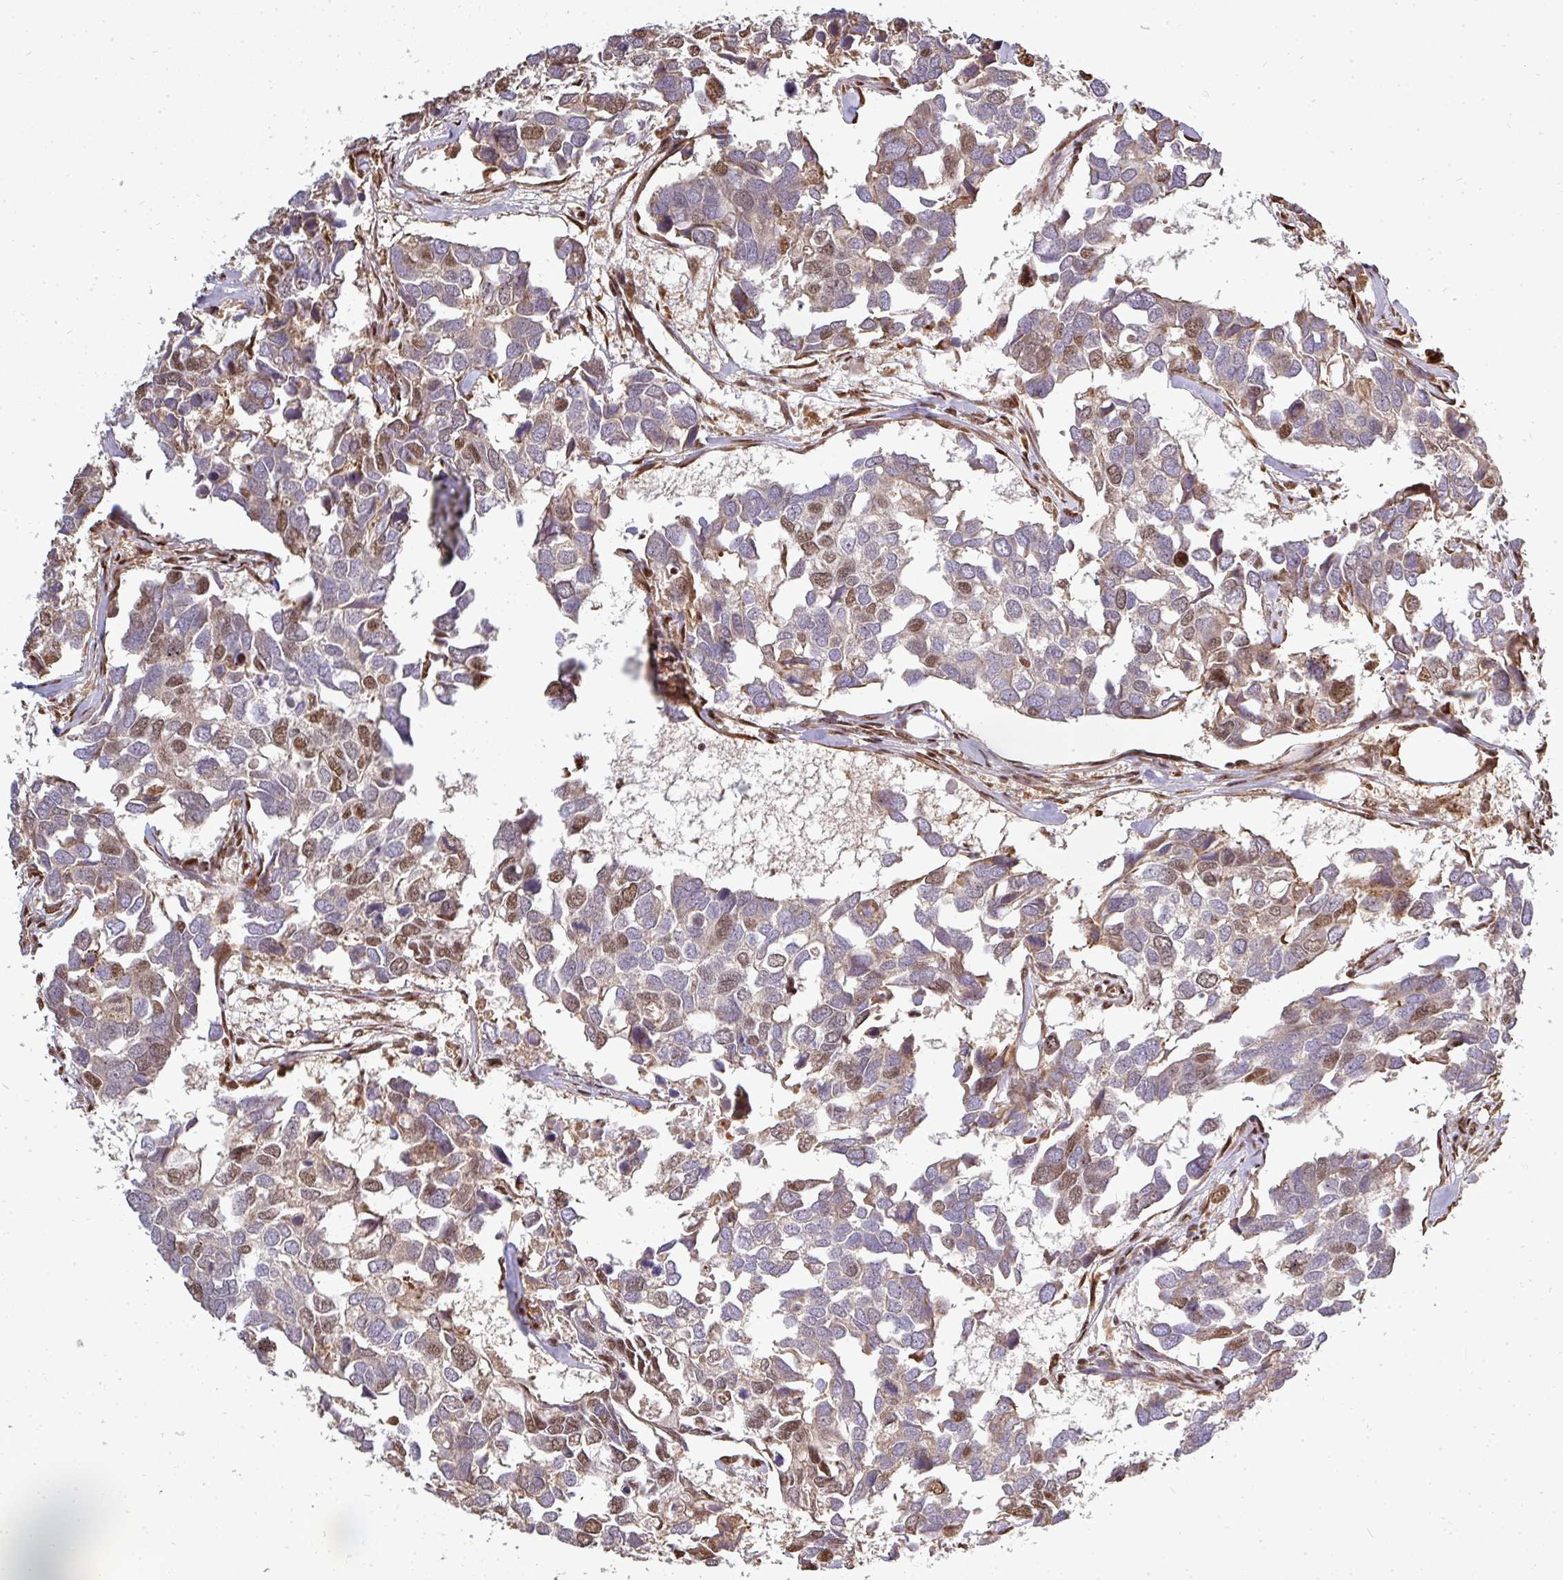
{"staining": {"intensity": "moderate", "quantity": "25%-75%", "location": "nuclear"}, "tissue": "breast cancer", "cell_type": "Tumor cells", "image_type": "cancer", "snomed": [{"axis": "morphology", "description": "Duct carcinoma"}, {"axis": "topography", "description": "Breast"}], "caption": "Protein expression analysis of human breast intraductal carcinoma reveals moderate nuclear positivity in approximately 25%-75% of tumor cells. (Brightfield microscopy of DAB IHC at high magnification).", "gene": "PATZ1", "patient": {"sex": "female", "age": 83}}